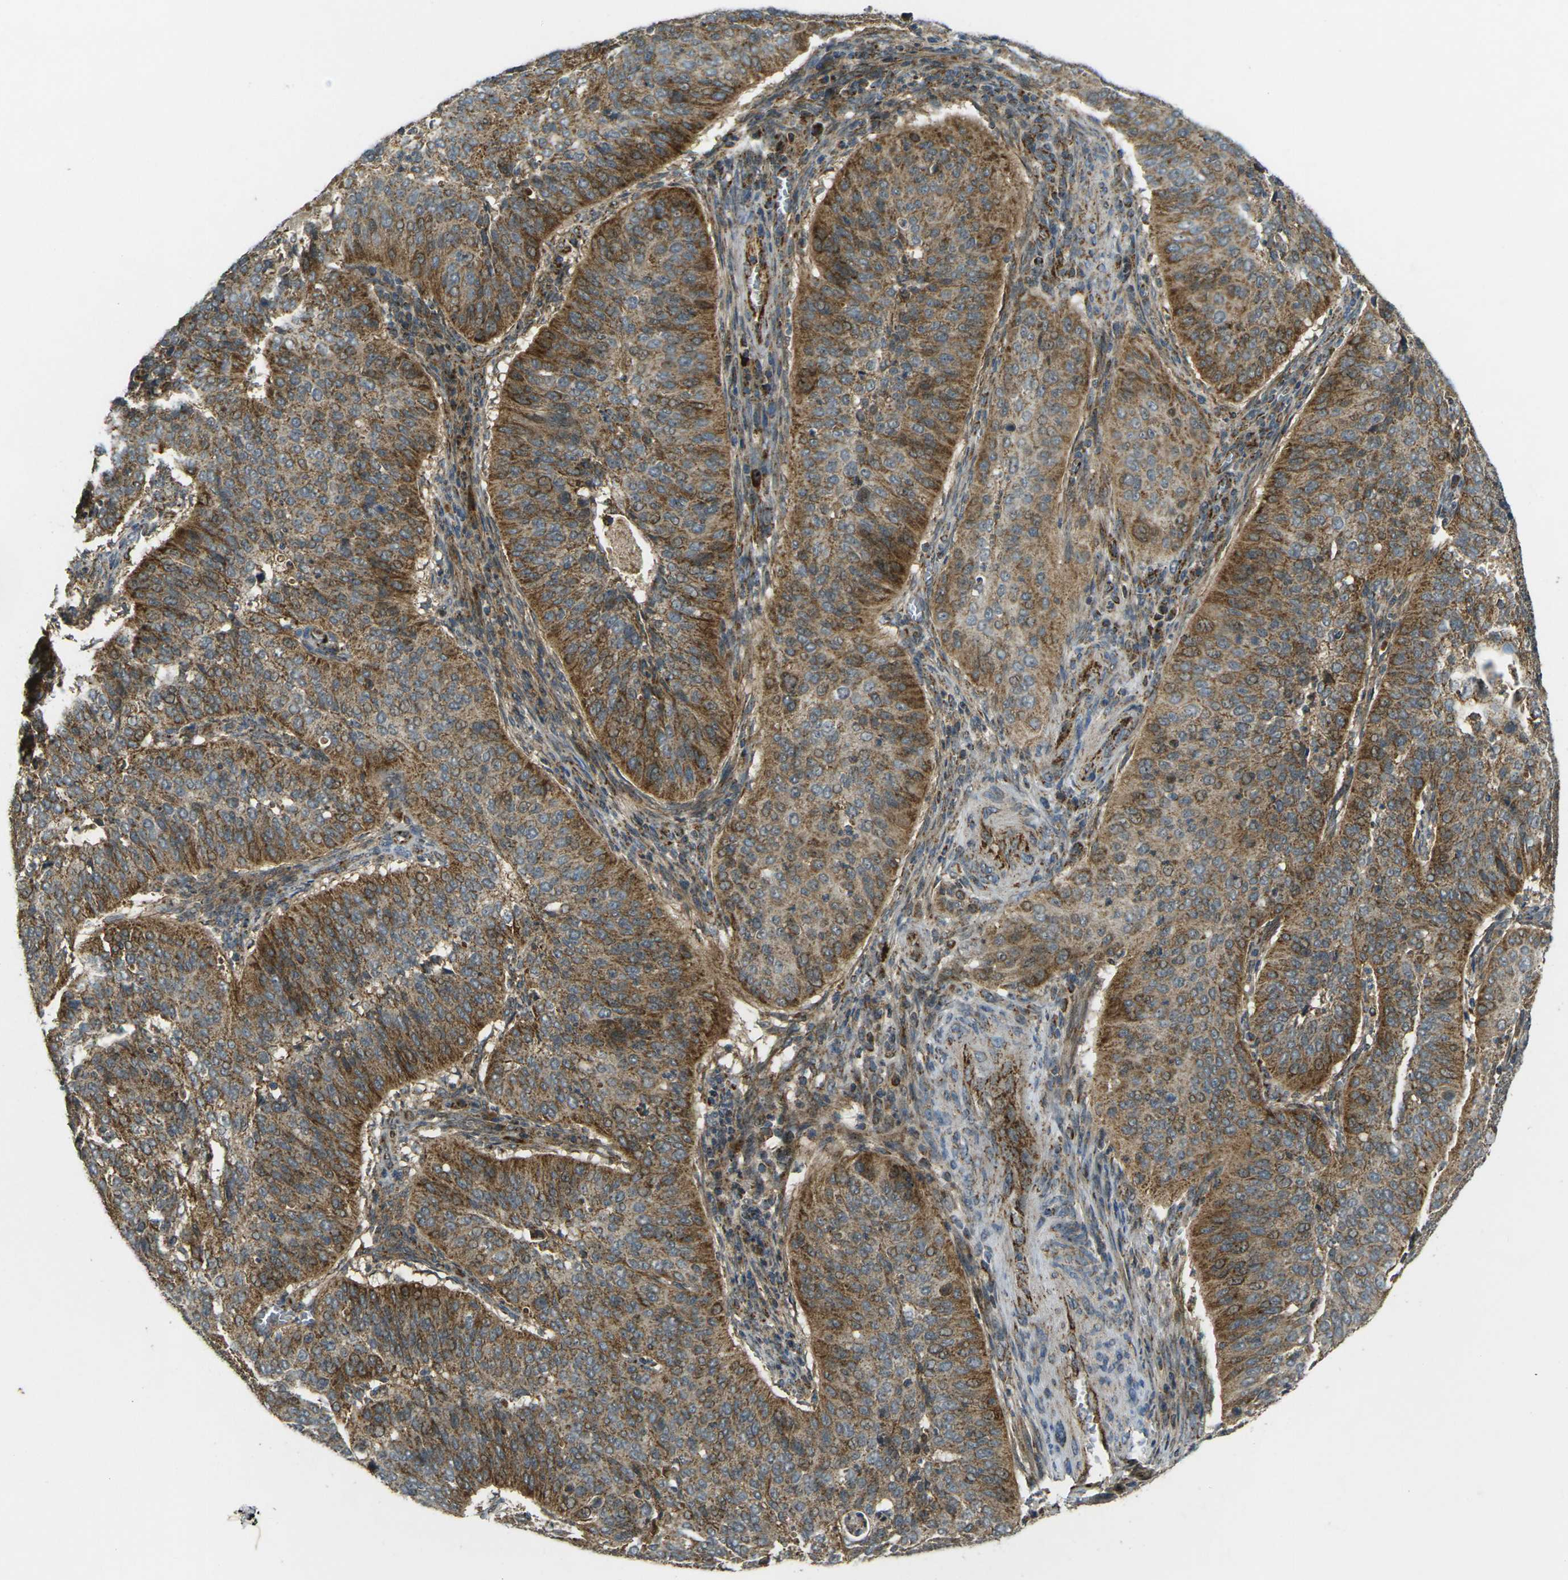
{"staining": {"intensity": "moderate", "quantity": ">75%", "location": "cytoplasmic/membranous"}, "tissue": "cervical cancer", "cell_type": "Tumor cells", "image_type": "cancer", "snomed": [{"axis": "morphology", "description": "Normal tissue, NOS"}, {"axis": "morphology", "description": "Squamous cell carcinoma, NOS"}, {"axis": "topography", "description": "Cervix"}], "caption": "Squamous cell carcinoma (cervical) tissue shows moderate cytoplasmic/membranous positivity in approximately >75% of tumor cells, visualized by immunohistochemistry. The protein of interest is shown in brown color, while the nuclei are stained blue.", "gene": "IGF1R", "patient": {"sex": "female", "age": 39}}